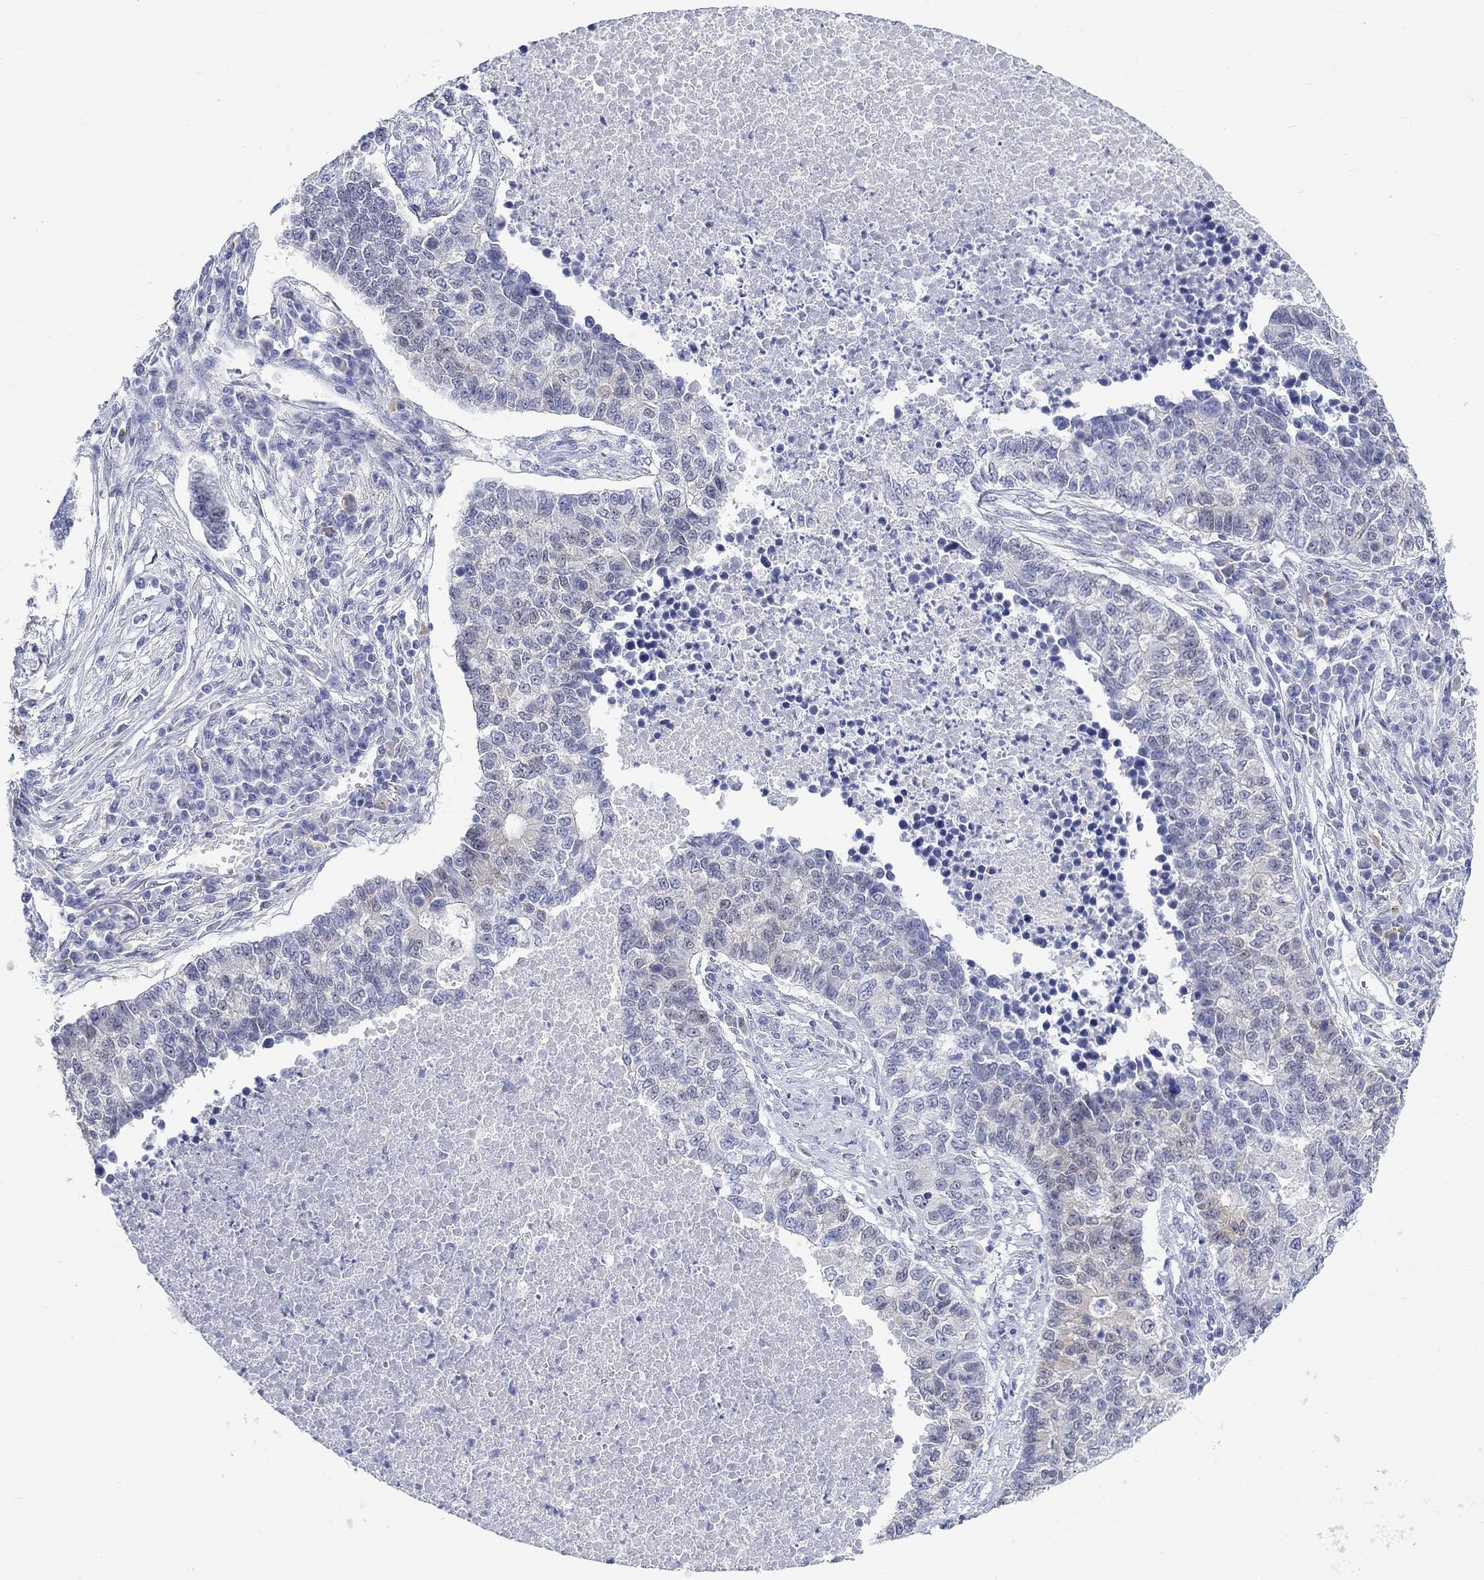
{"staining": {"intensity": "weak", "quantity": "<25%", "location": "cytoplasmic/membranous"}, "tissue": "lung cancer", "cell_type": "Tumor cells", "image_type": "cancer", "snomed": [{"axis": "morphology", "description": "Adenocarcinoma, NOS"}, {"axis": "topography", "description": "Lung"}], "caption": "The micrograph exhibits no staining of tumor cells in lung cancer (adenocarcinoma). Nuclei are stained in blue.", "gene": "MSI1", "patient": {"sex": "male", "age": 57}}